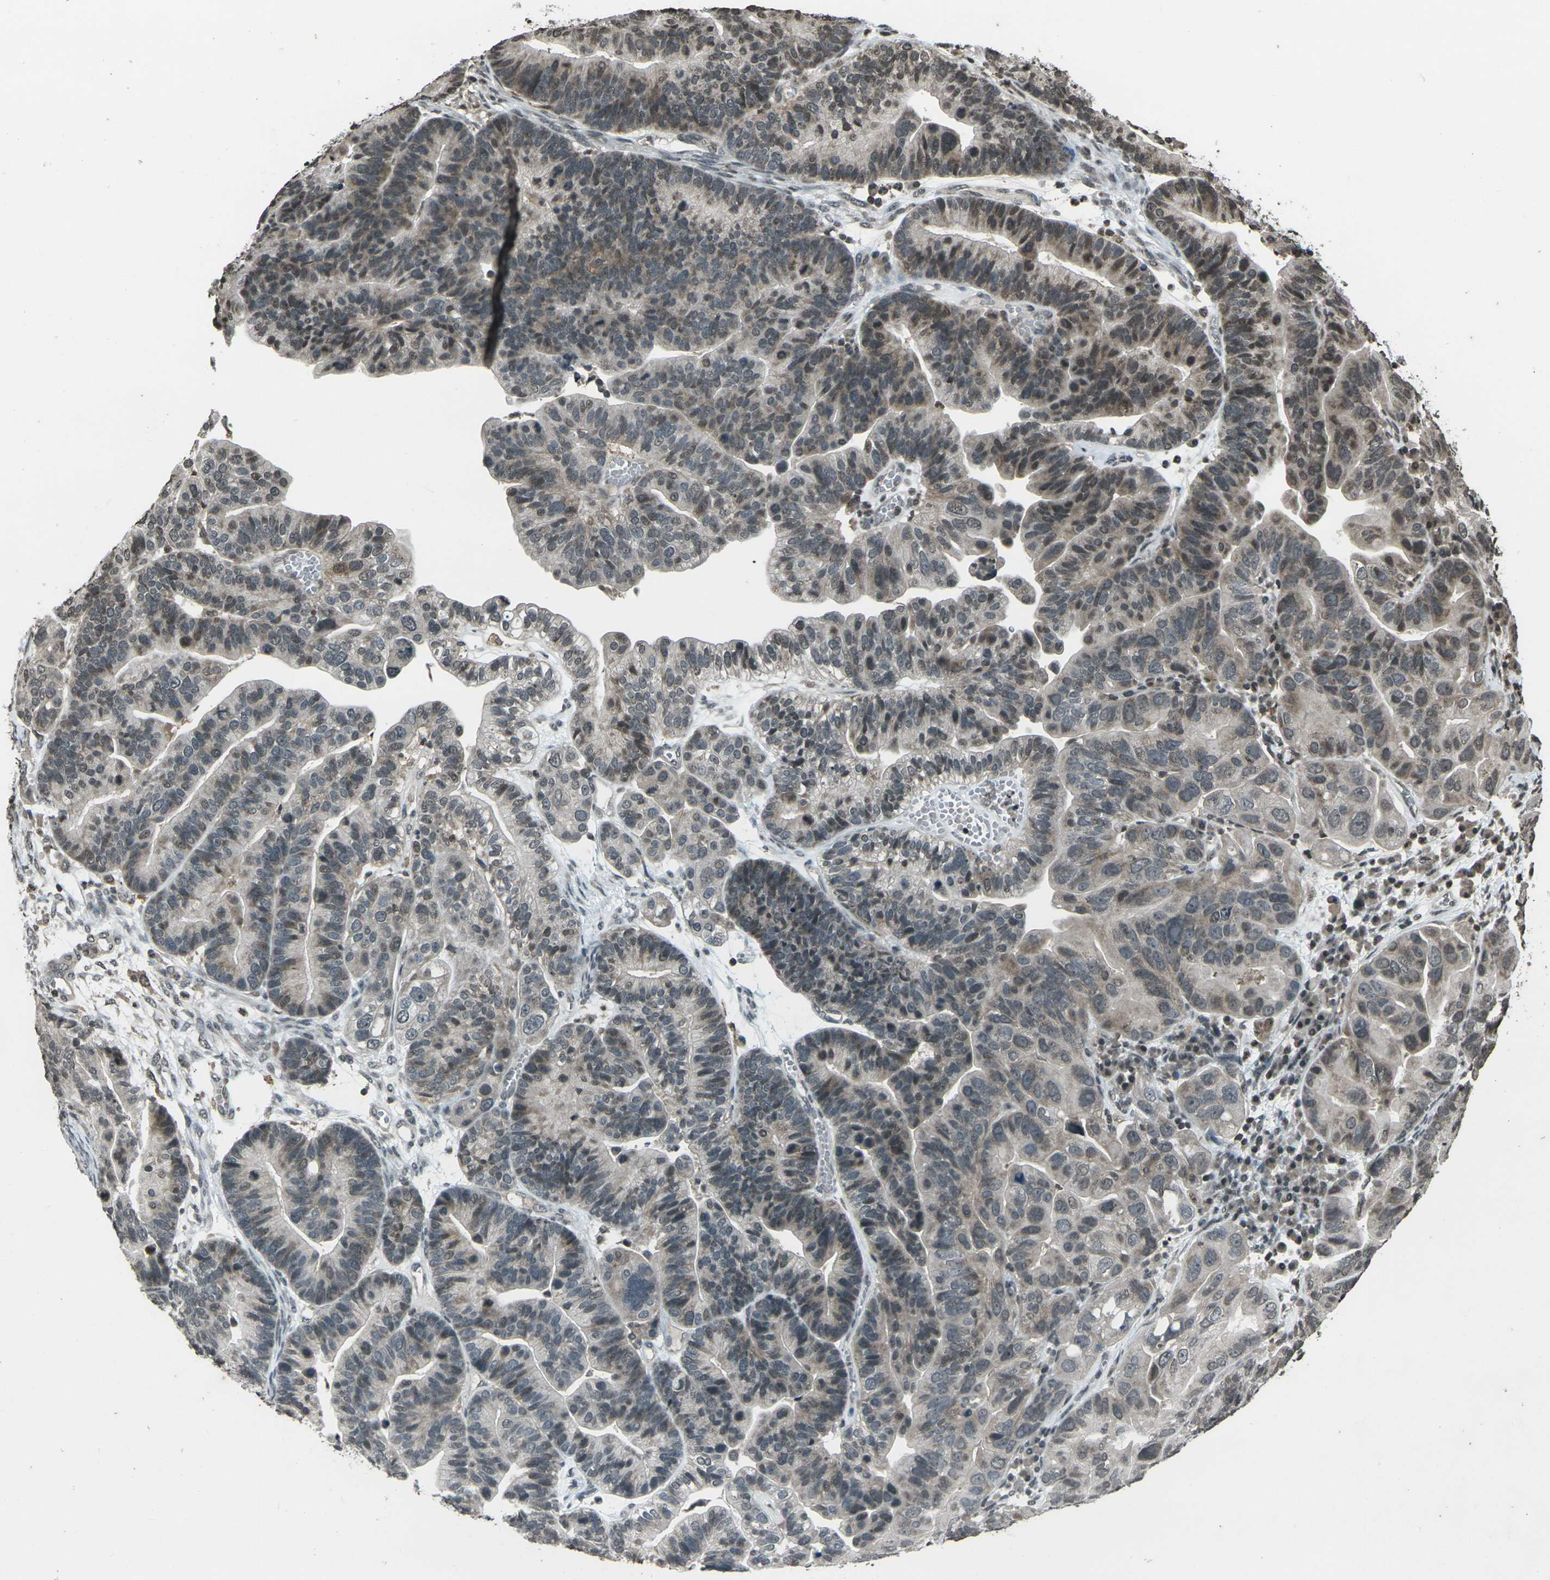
{"staining": {"intensity": "weak", "quantity": "<25%", "location": "cytoplasmic/membranous"}, "tissue": "ovarian cancer", "cell_type": "Tumor cells", "image_type": "cancer", "snomed": [{"axis": "morphology", "description": "Cystadenocarcinoma, serous, NOS"}, {"axis": "topography", "description": "Ovary"}], "caption": "Image shows no significant protein expression in tumor cells of ovarian serous cystadenocarcinoma. (DAB (3,3'-diaminobenzidine) immunohistochemistry (IHC) visualized using brightfield microscopy, high magnification).", "gene": "PRPF8", "patient": {"sex": "female", "age": 56}}